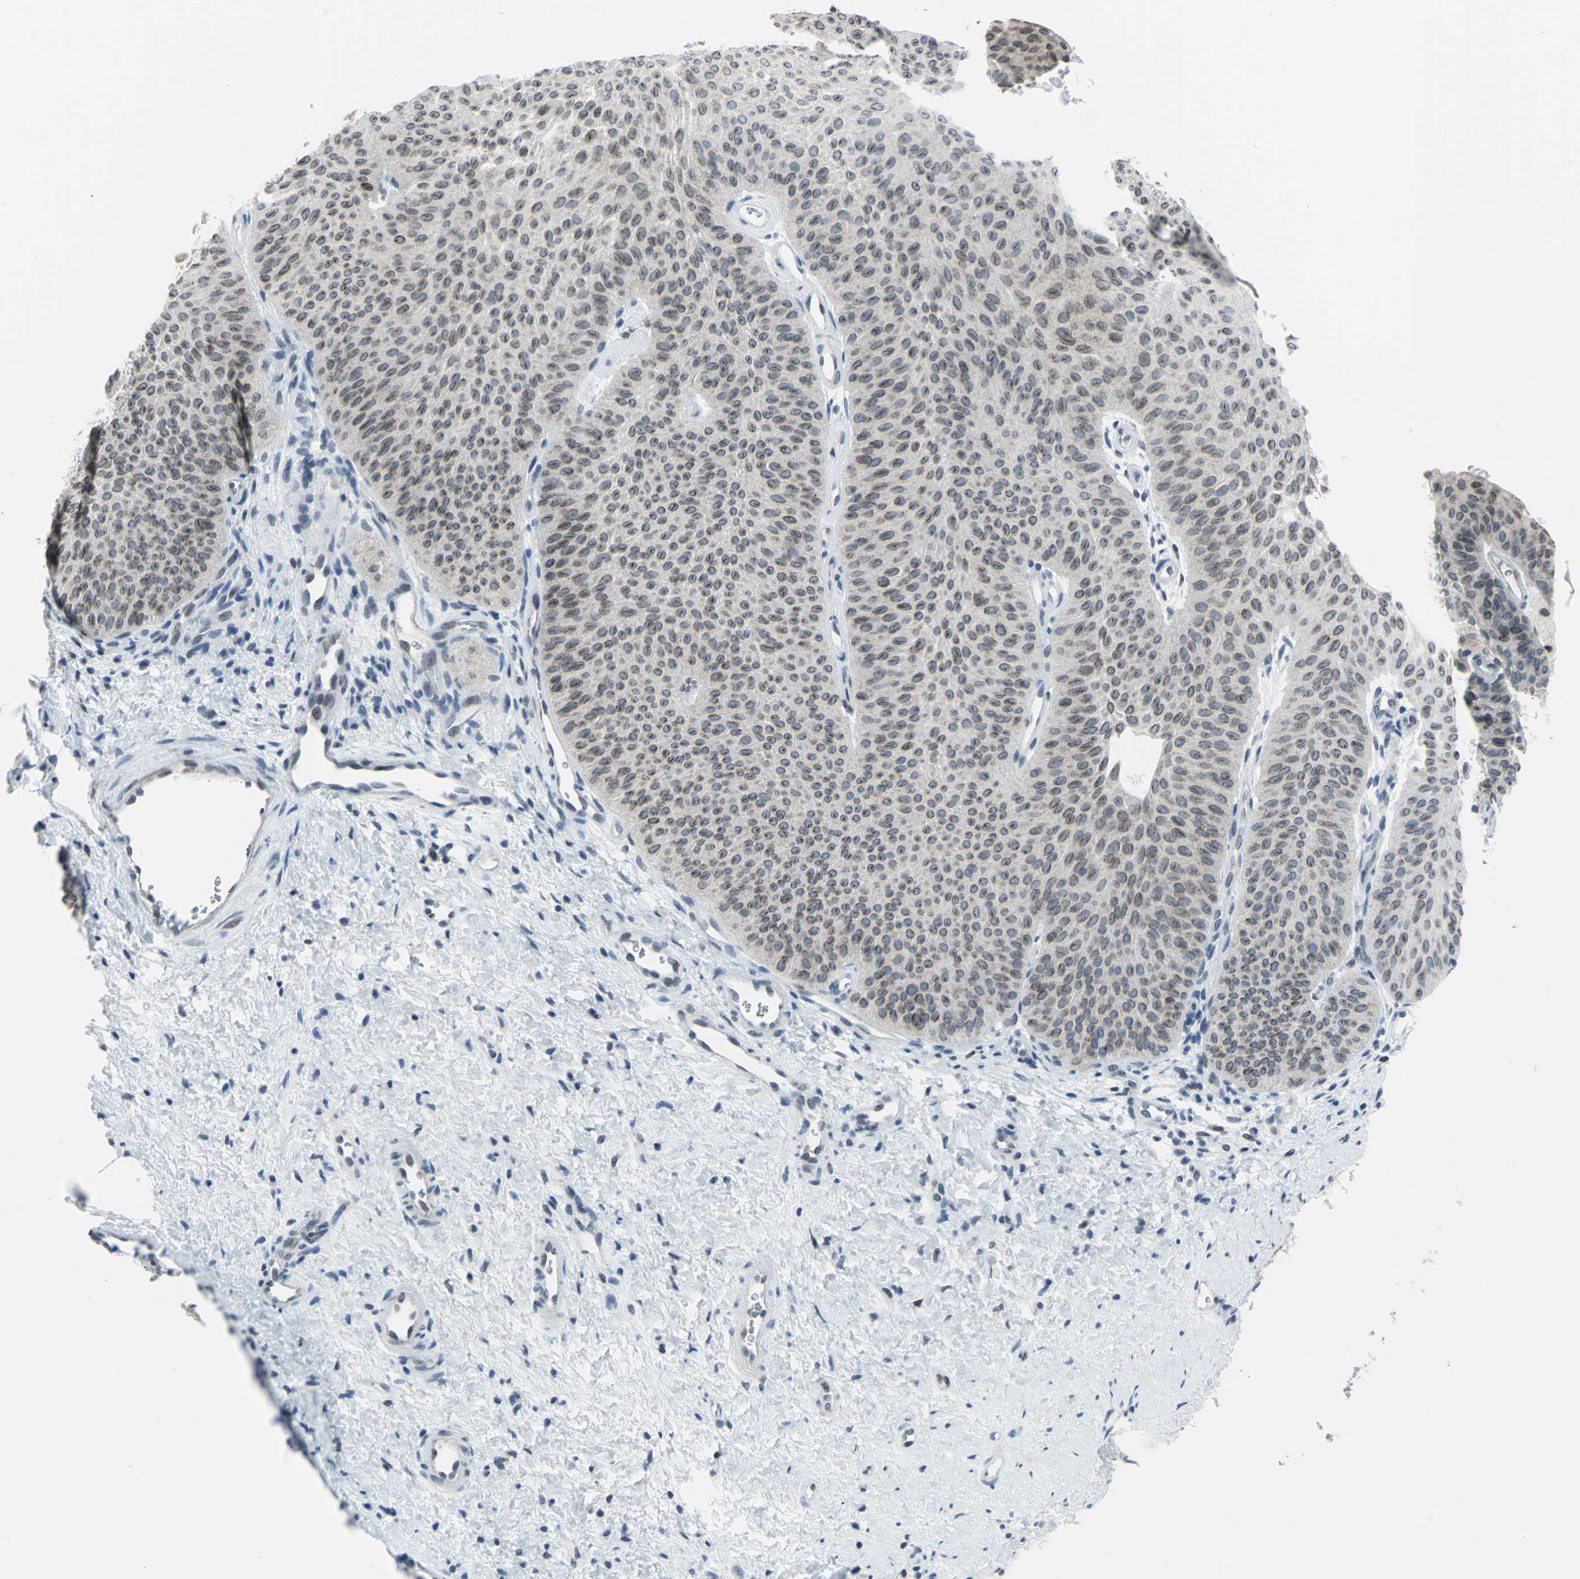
{"staining": {"intensity": "weak", "quantity": ">75%", "location": "cytoplasmic/membranous,nuclear"}, "tissue": "urothelial cancer", "cell_type": "Tumor cells", "image_type": "cancer", "snomed": [{"axis": "morphology", "description": "Urothelial carcinoma, Low grade"}, {"axis": "topography", "description": "Urinary bladder"}], "caption": "Human urothelial cancer stained with a brown dye demonstrates weak cytoplasmic/membranous and nuclear positive positivity in about >75% of tumor cells.", "gene": "SNUPN", "patient": {"sex": "female", "age": 60}}